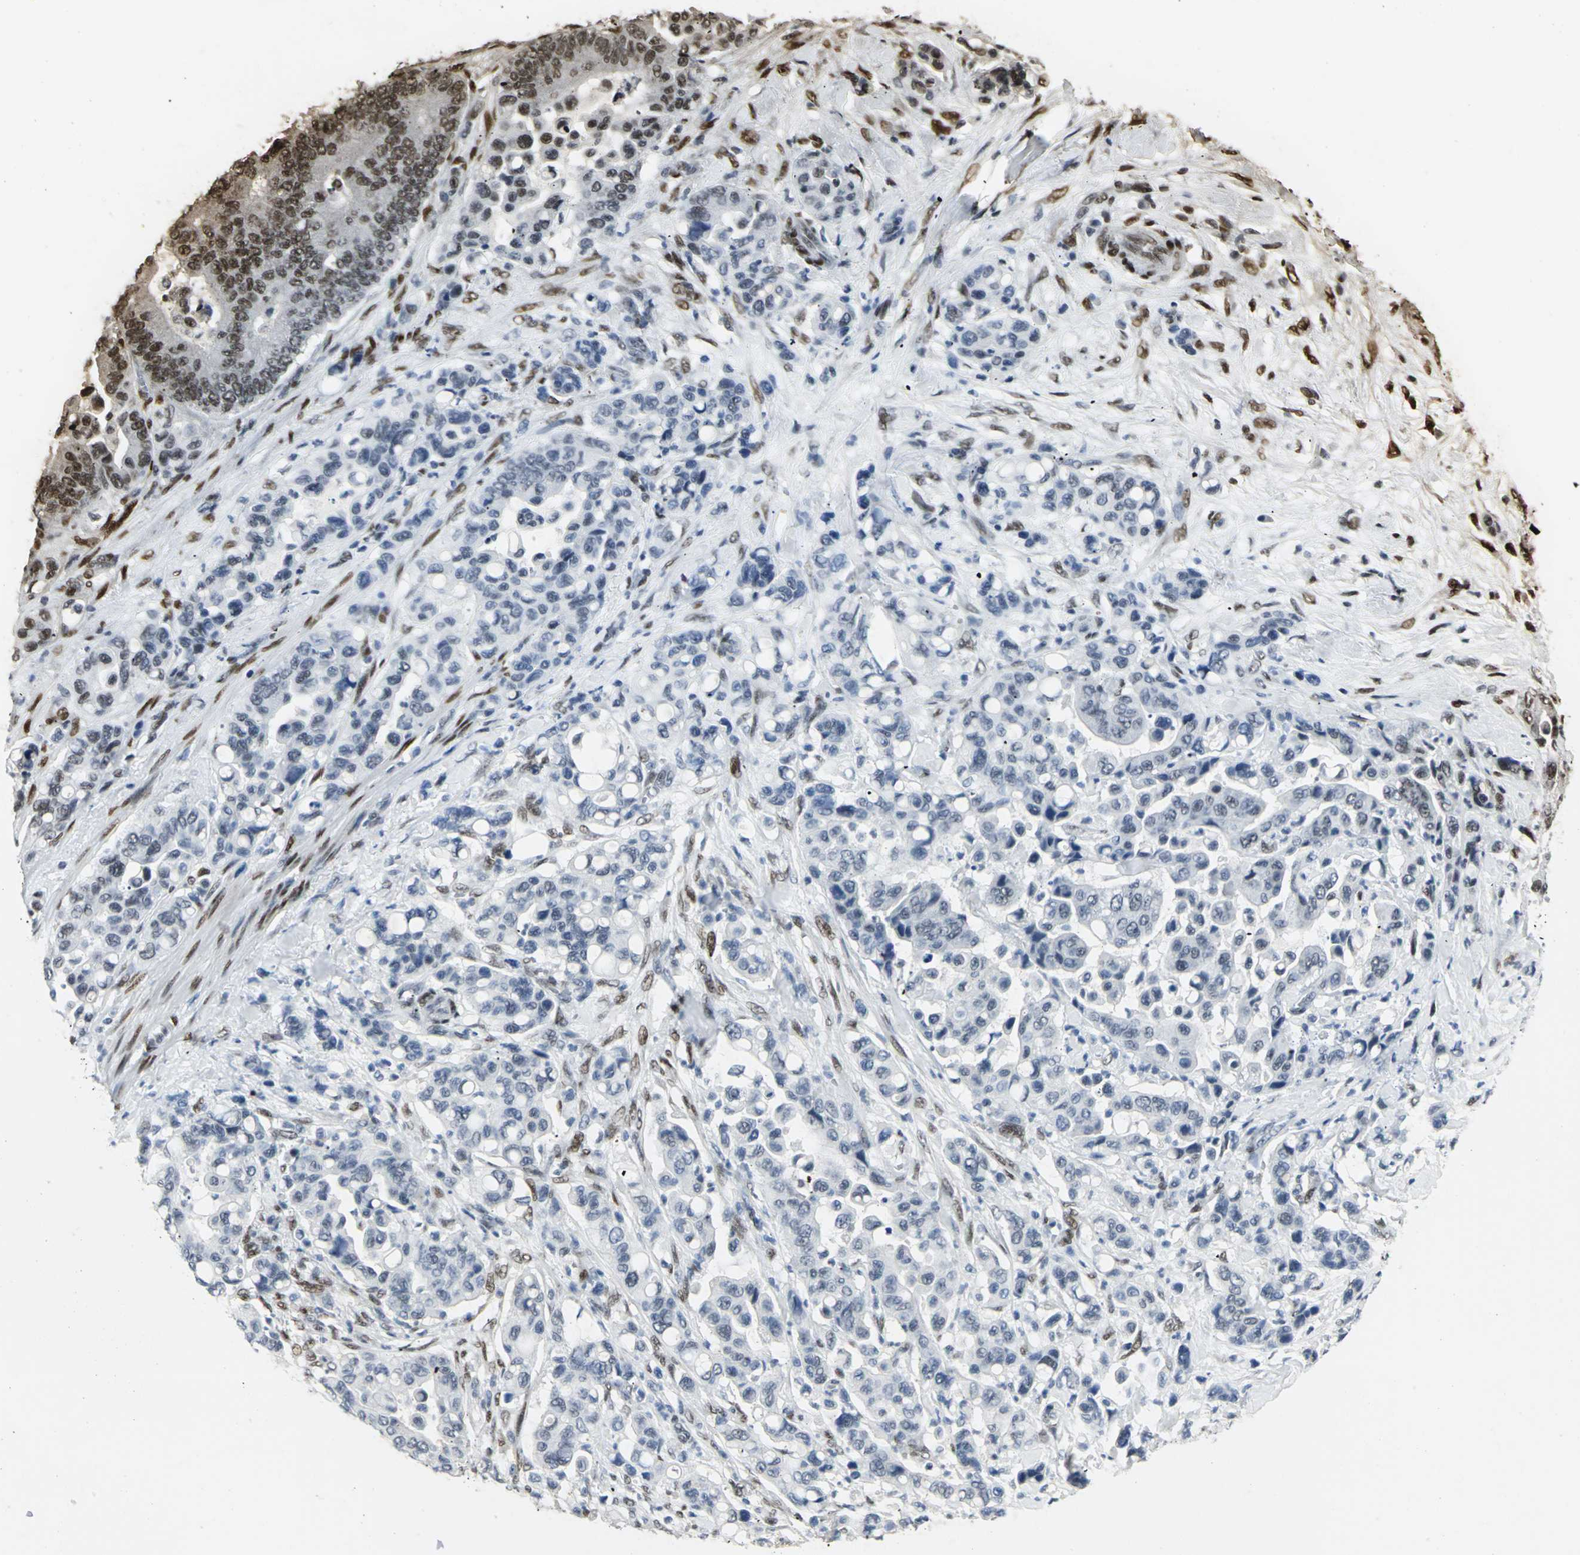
{"staining": {"intensity": "moderate", "quantity": "<25%", "location": "nuclear"}, "tissue": "colorectal cancer", "cell_type": "Tumor cells", "image_type": "cancer", "snomed": [{"axis": "morphology", "description": "Normal tissue, NOS"}, {"axis": "morphology", "description": "Adenocarcinoma, NOS"}, {"axis": "topography", "description": "Colon"}], "caption": "High-magnification brightfield microscopy of adenocarcinoma (colorectal) stained with DAB (3,3'-diaminobenzidine) (brown) and counterstained with hematoxylin (blue). tumor cells exhibit moderate nuclear staining is present in approximately<25% of cells. (DAB IHC, brown staining for protein, blue staining for nuclei).", "gene": "MEIS2", "patient": {"sex": "male", "age": 82}}